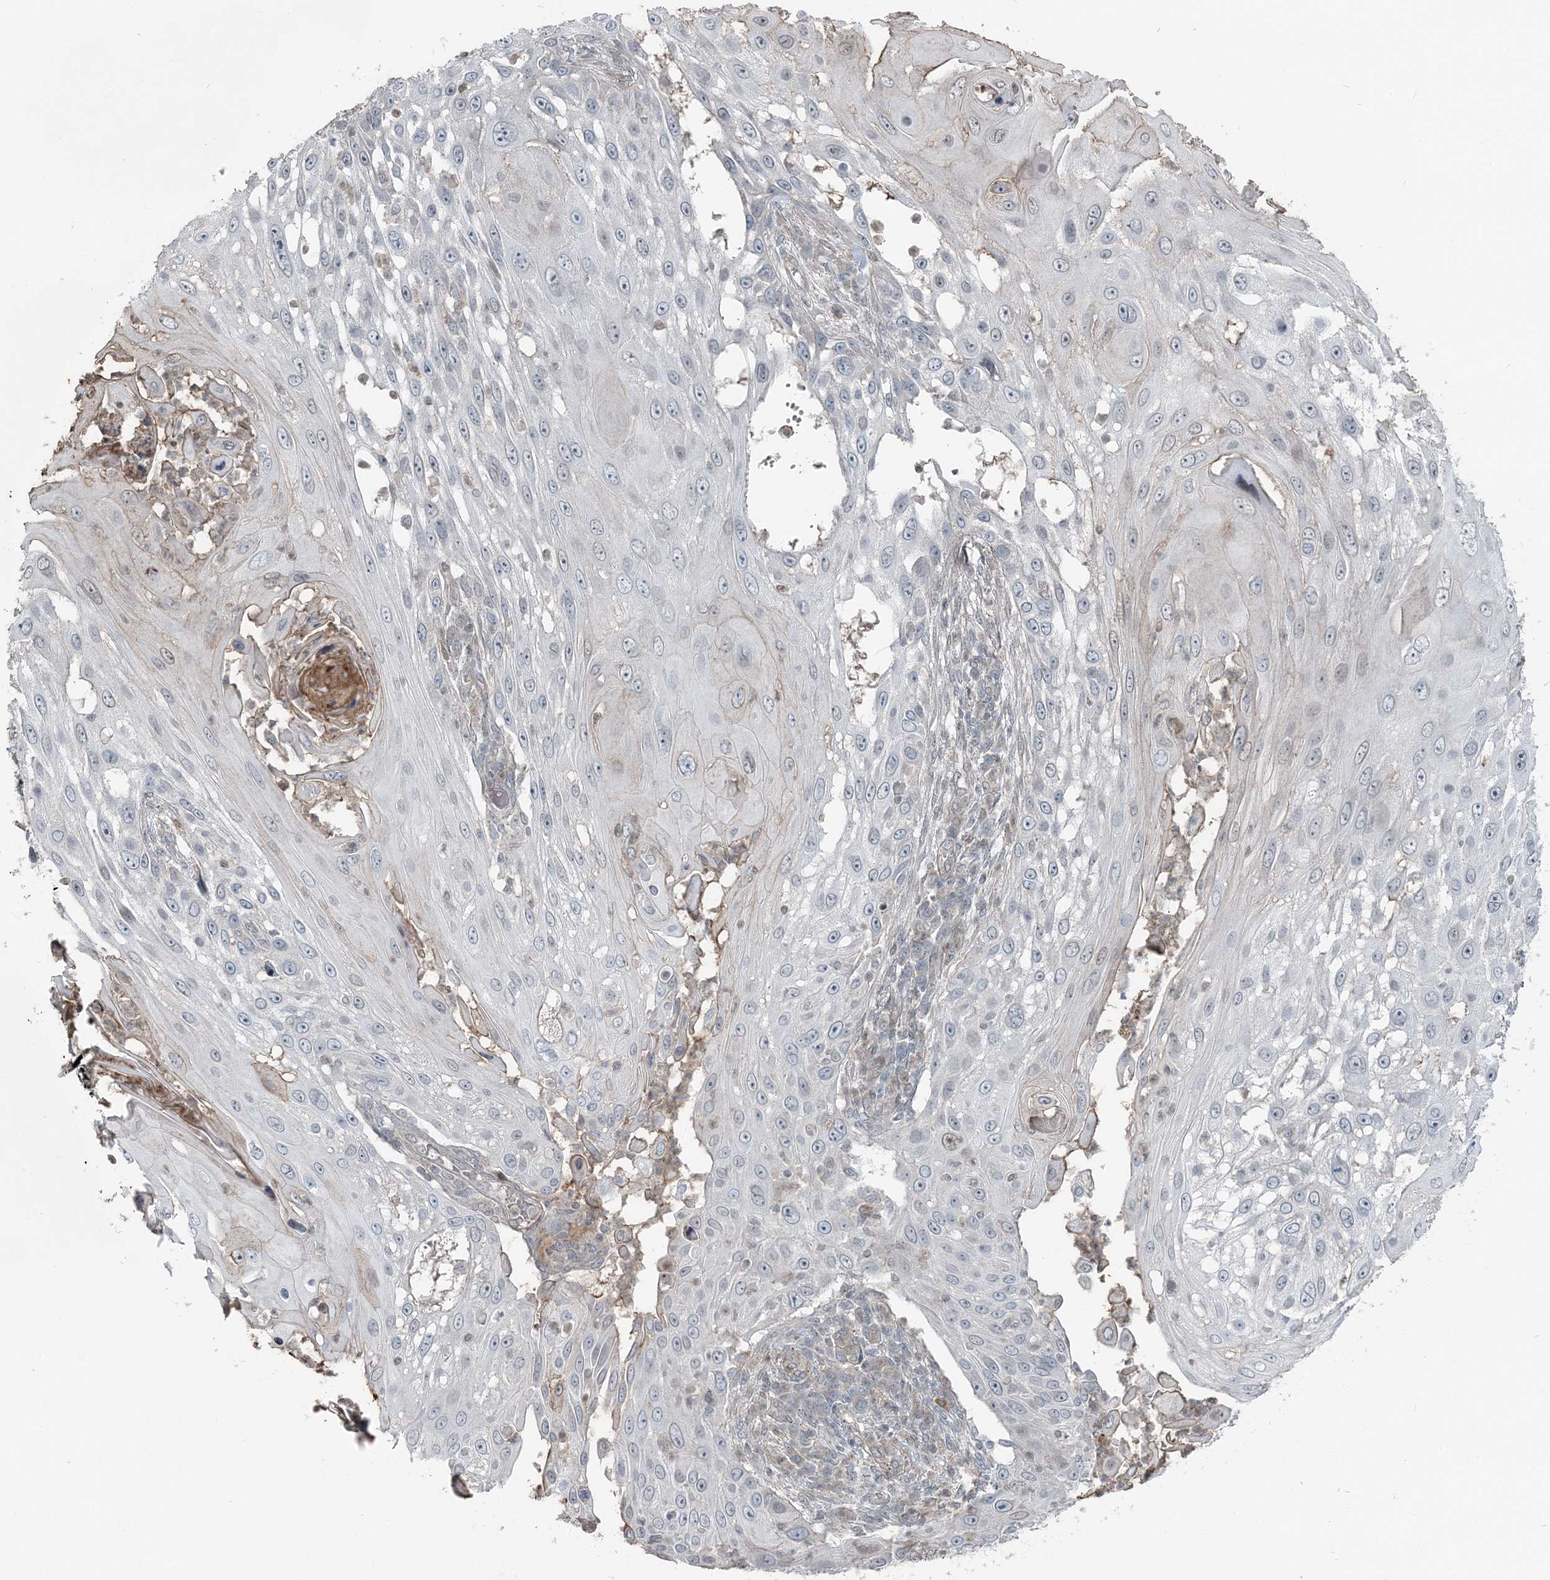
{"staining": {"intensity": "negative", "quantity": "none", "location": "none"}, "tissue": "skin cancer", "cell_type": "Tumor cells", "image_type": "cancer", "snomed": [{"axis": "morphology", "description": "Squamous cell carcinoma, NOS"}, {"axis": "topography", "description": "Skin"}], "caption": "Skin cancer was stained to show a protein in brown. There is no significant staining in tumor cells.", "gene": "FBXL17", "patient": {"sex": "female", "age": 44}}